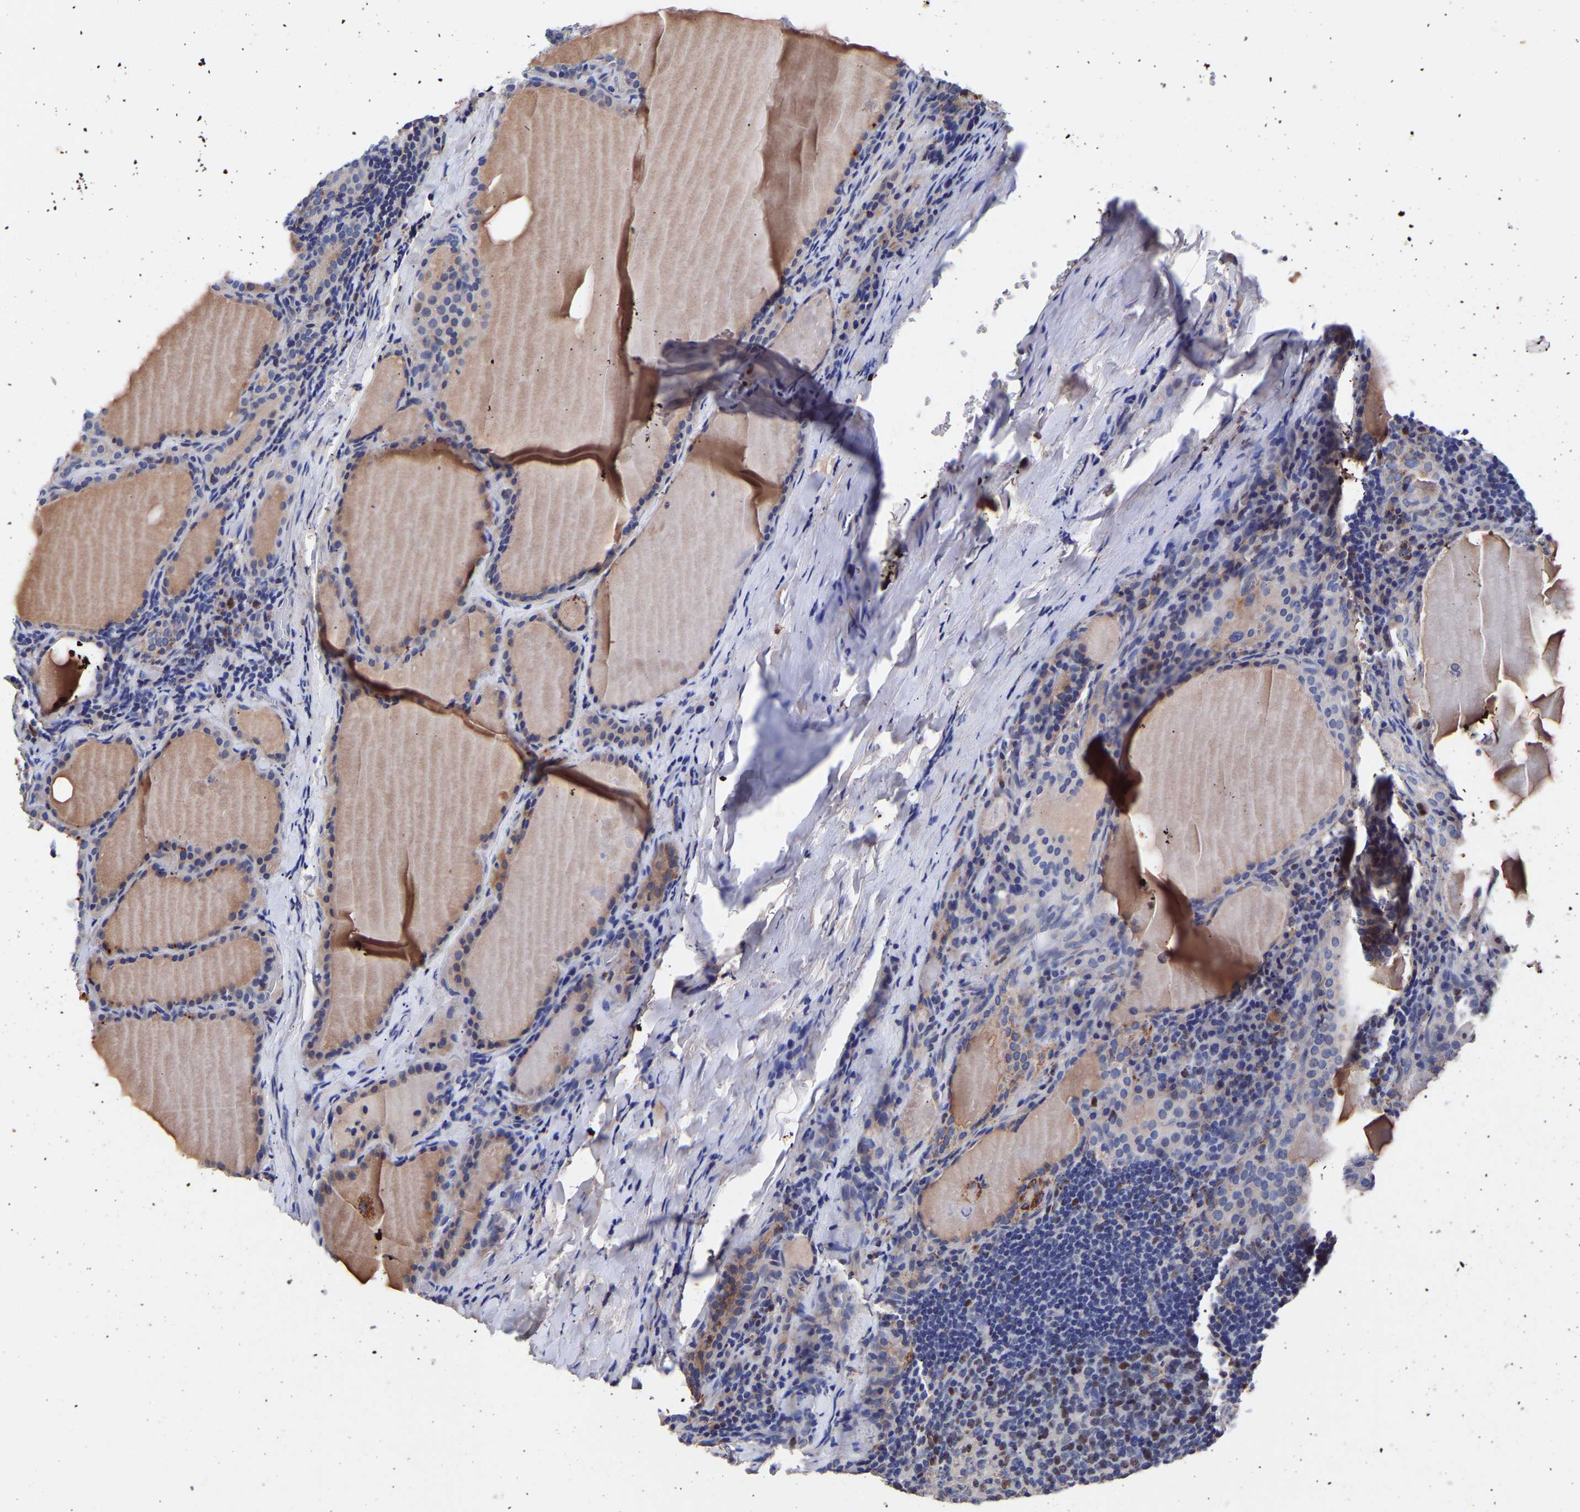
{"staining": {"intensity": "moderate", "quantity": "<25%", "location": "cytoplasmic/membranous"}, "tissue": "thyroid cancer", "cell_type": "Tumor cells", "image_type": "cancer", "snomed": [{"axis": "morphology", "description": "Papillary adenocarcinoma, NOS"}, {"axis": "topography", "description": "Thyroid gland"}], "caption": "IHC image of neoplastic tissue: human thyroid cancer (papillary adenocarcinoma) stained using immunohistochemistry displays low levels of moderate protein expression localized specifically in the cytoplasmic/membranous of tumor cells, appearing as a cytoplasmic/membranous brown color.", "gene": "SEM1", "patient": {"sex": "female", "age": 42}}